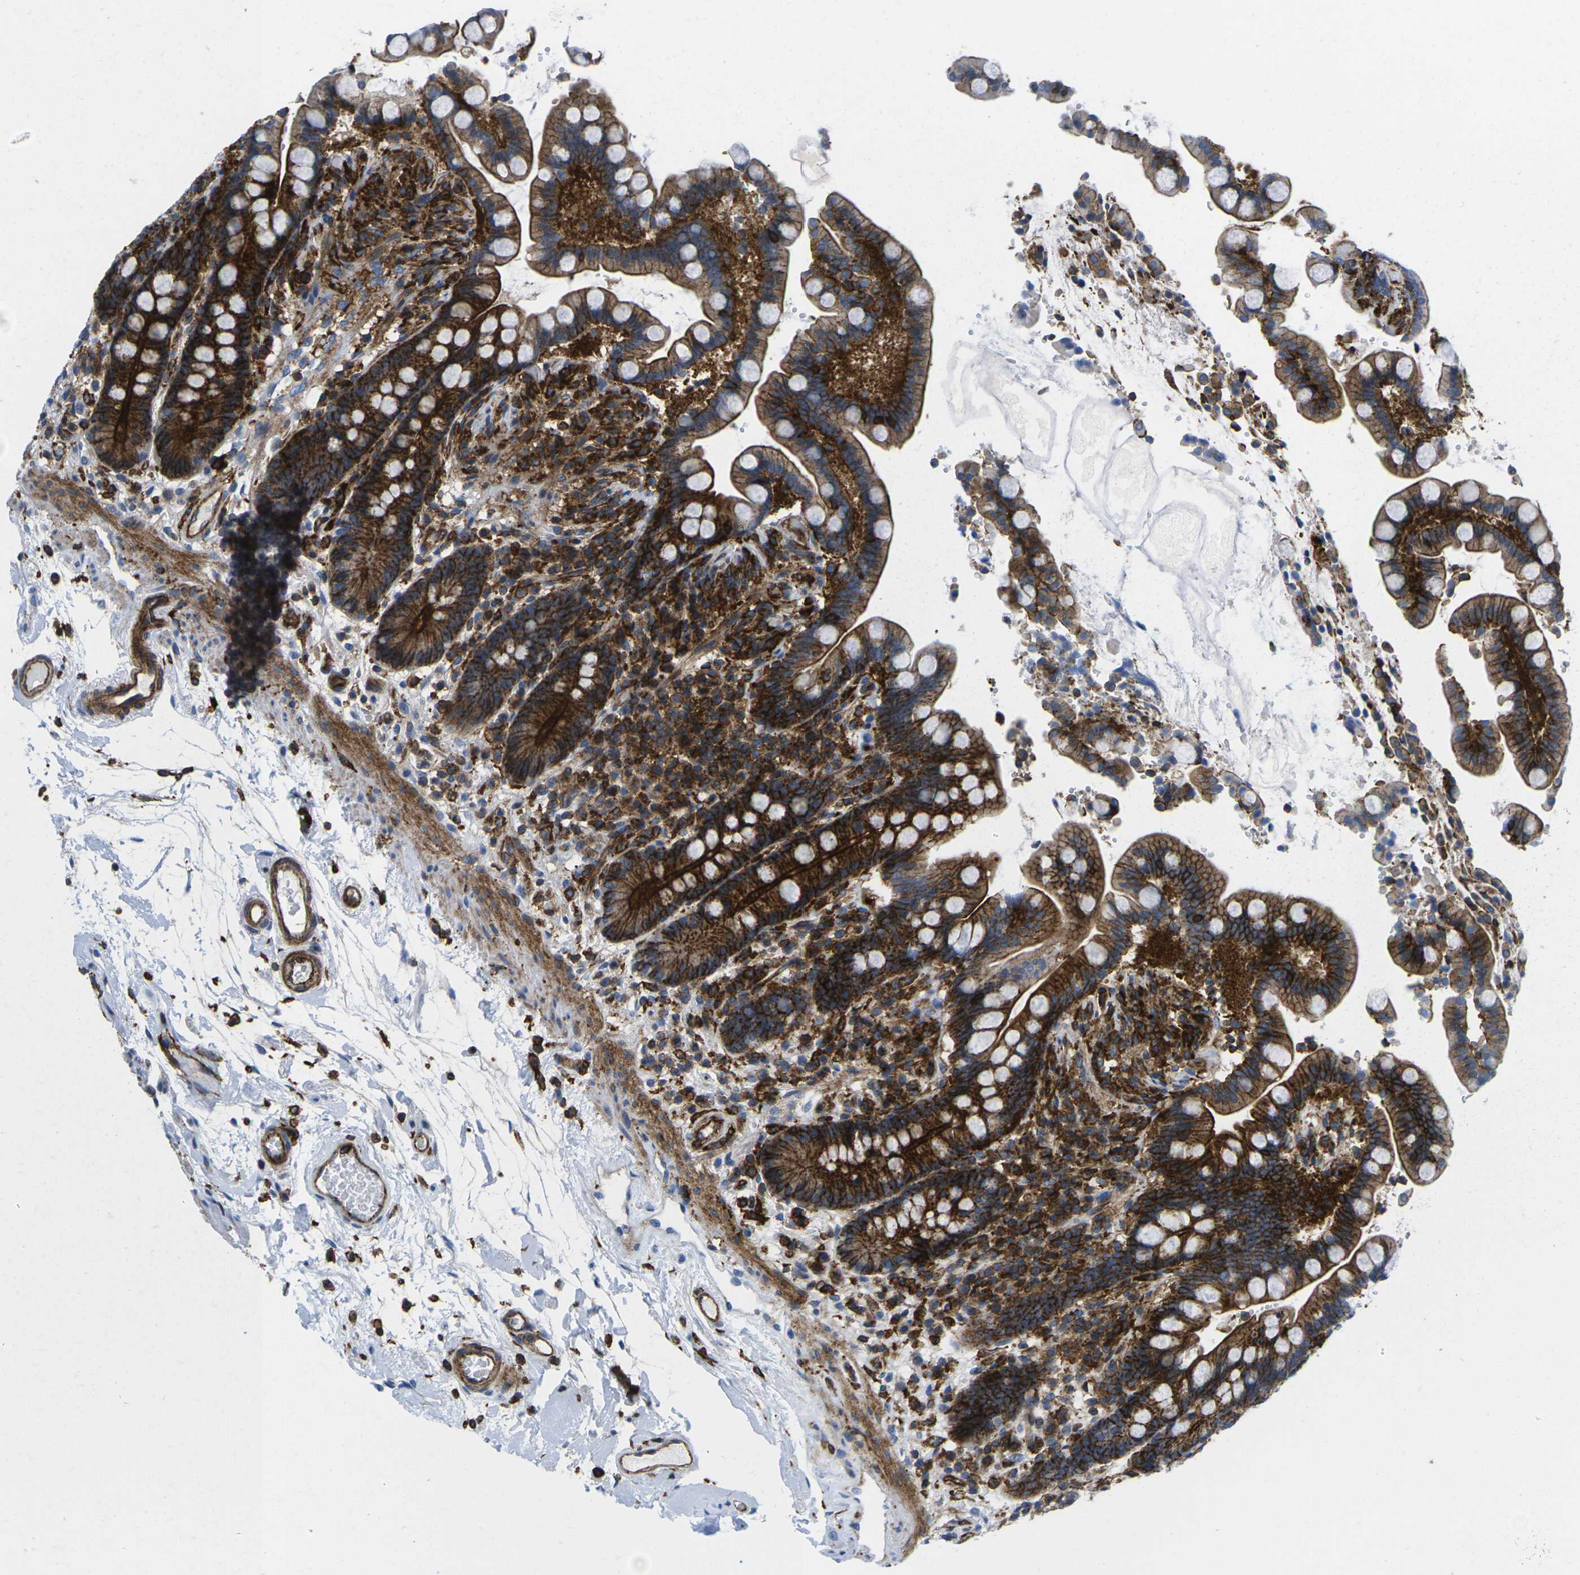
{"staining": {"intensity": "strong", "quantity": ">75%", "location": "cytoplasmic/membranous"}, "tissue": "colon", "cell_type": "Endothelial cells", "image_type": "normal", "snomed": [{"axis": "morphology", "description": "Normal tissue, NOS"}, {"axis": "topography", "description": "Colon"}], "caption": "The micrograph displays a brown stain indicating the presence of a protein in the cytoplasmic/membranous of endothelial cells in colon.", "gene": "IQGAP1", "patient": {"sex": "male", "age": 73}}